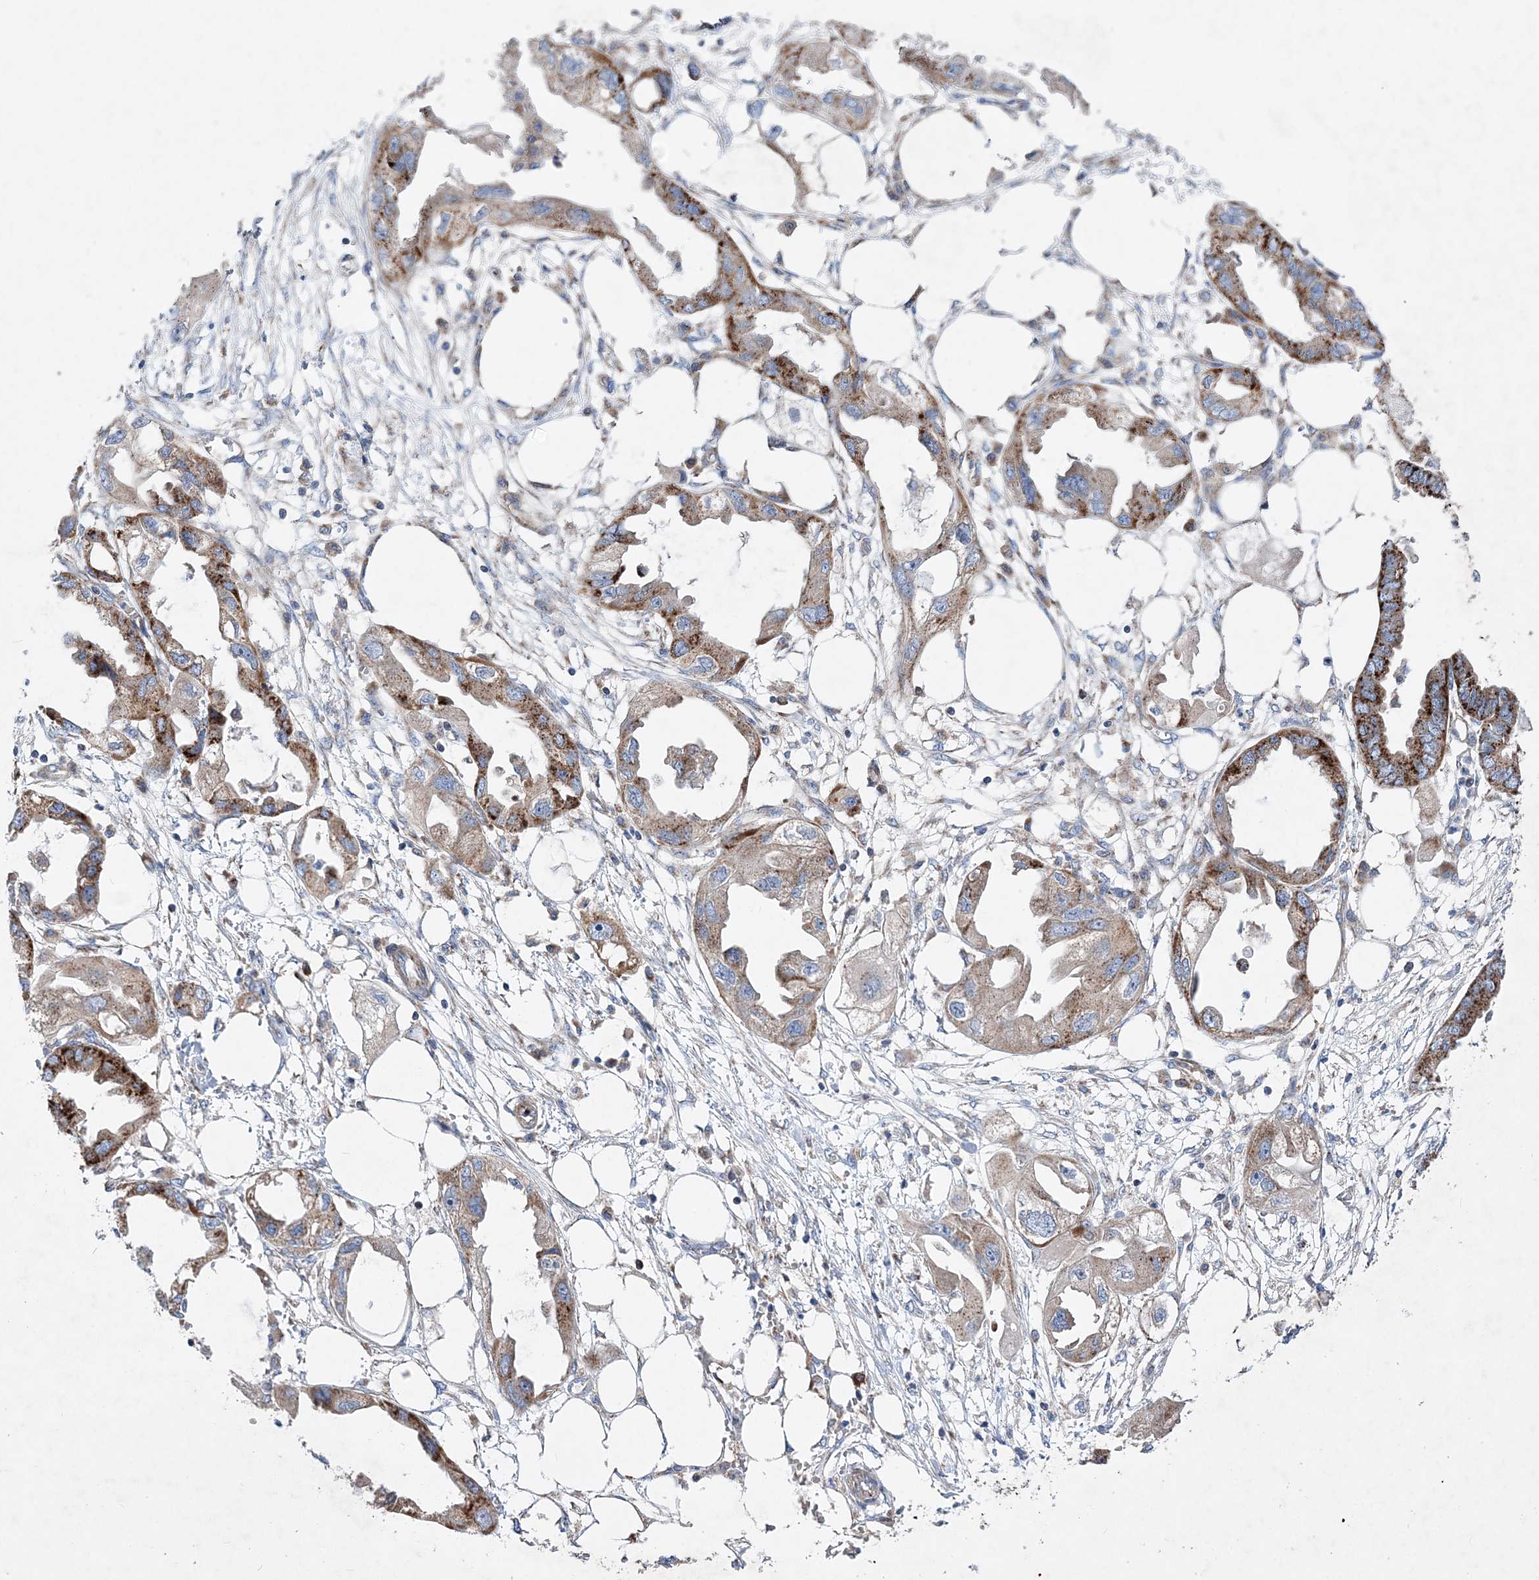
{"staining": {"intensity": "strong", "quantity": "25%-75%", "location": "cytoplasmic/membranous"}, "tissue": "endometrial cancer", "cell_type": "Tumor cells", "image_type": "cancer", "snomed": [{"axis": "morphology", "description": "Adenocarcinoma, NOS"}, {"axis": "morphology", "description": "Adenocarcinoma, metastatic, NOS"}, {"axis": "topography", "description": "Adipose tissue"}, {"axis": "topography", "description": "Endometrium"}], "caption": "Endometrial adenocarcinoma was stained to show a protein in brown. There is high levels of strong cytoplasmic/membranous positivity in approximately 25%-75% of tumor cells.", "gene": "NGLY1", "patient": {"sex": "female", "age": 67}}